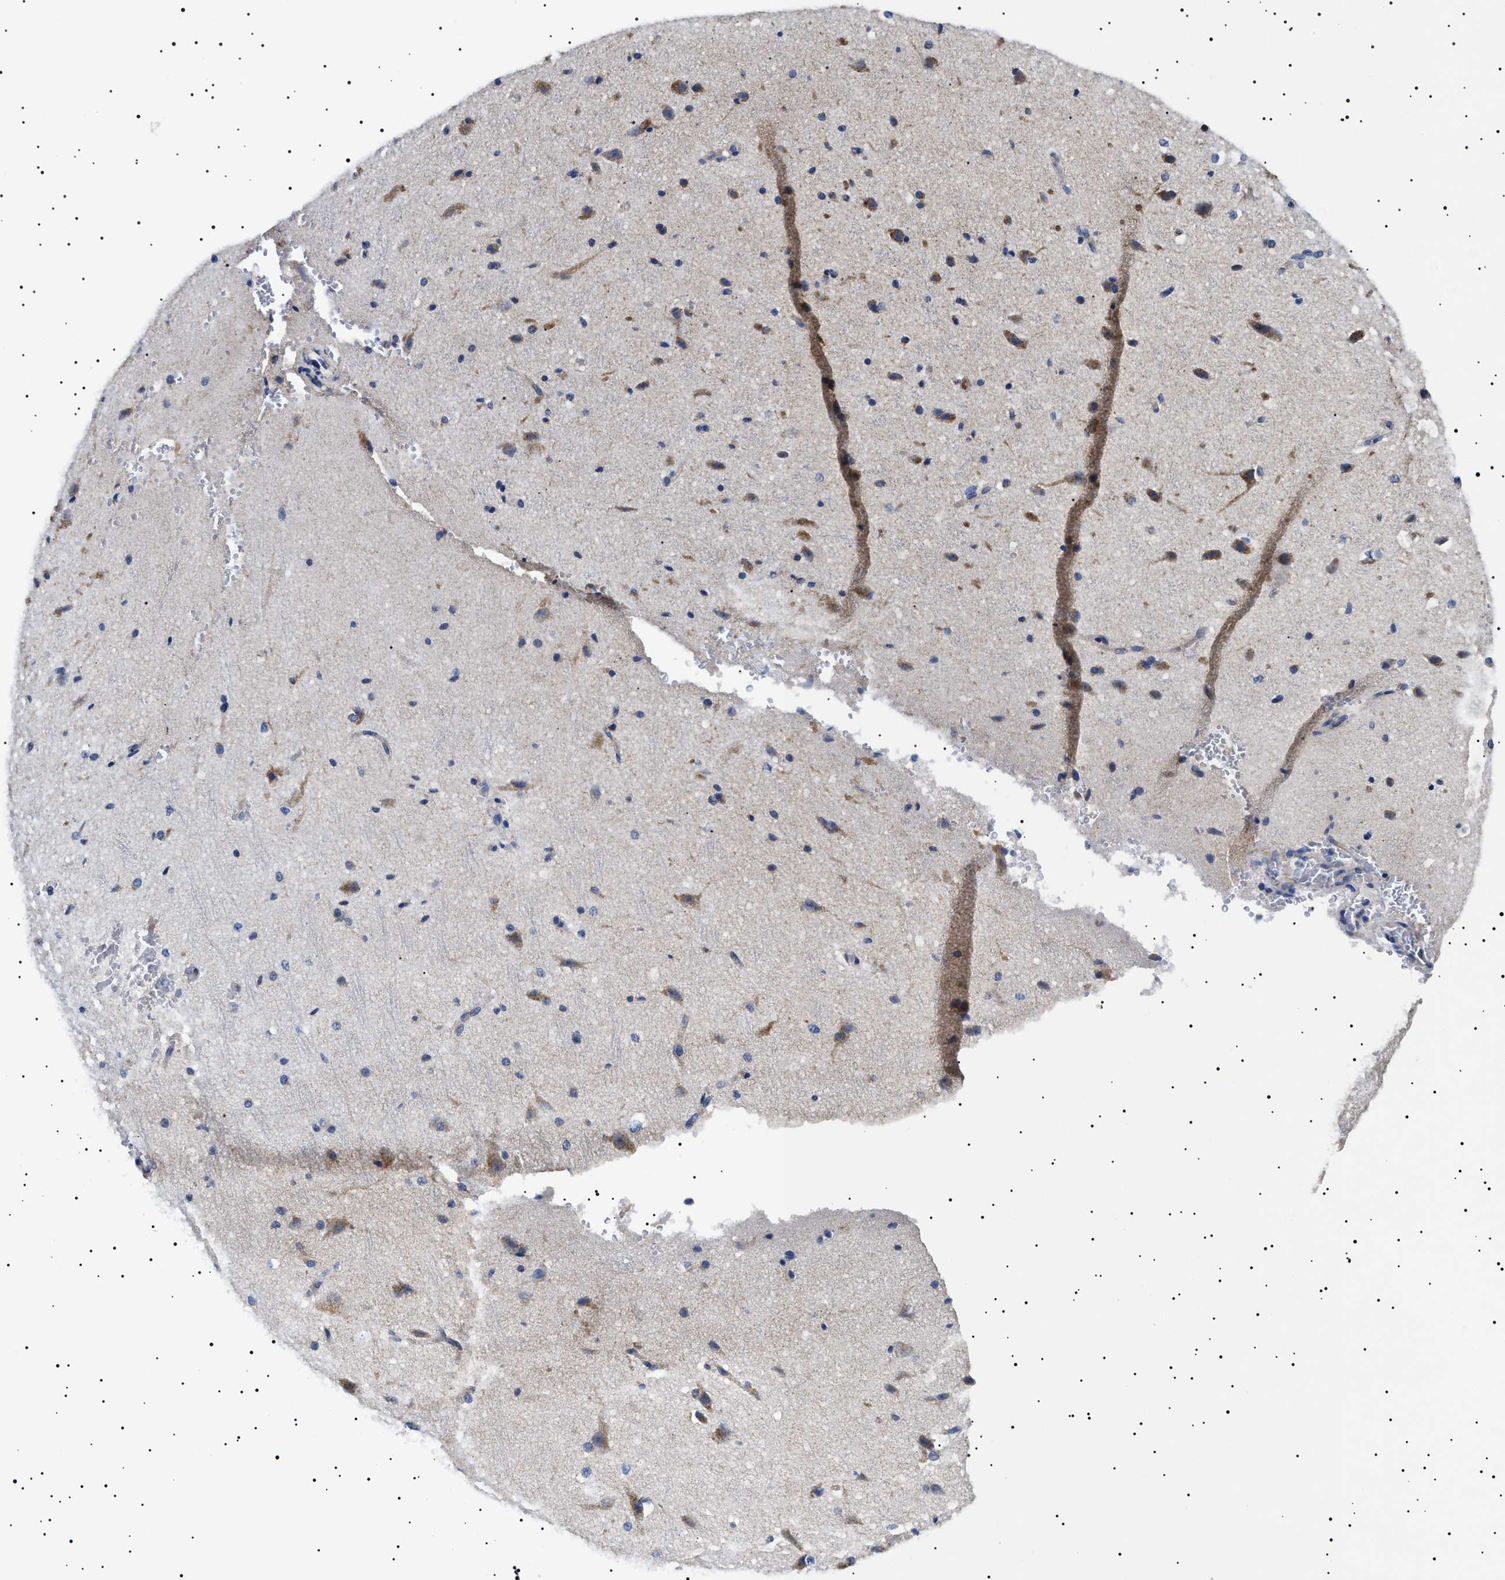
{"staining": {"intensity": "weak", "quantity": "25%-75%", "location": "cytoplasmic/membranous"}, "tissue": "cerebral cortex", "cell_type": "Endothelial cells", "image_type": "normal", "snomed": [{"axis": "morphology", "description": "Normal tissue, NOS"}, {"axis": "morphology", "description": "Developmental malformation"}, {"axis": "topography", "description": "Cerebral cortex"}], "caption": "This is a micrograph of immunohistochemistry staining of benign cerebral cortex, which shows weak expression in the cytoplasmic/membranous of endothelial cells.", "gene": "CHRDL2", "patient": {"sex": "female", "age": 30}}